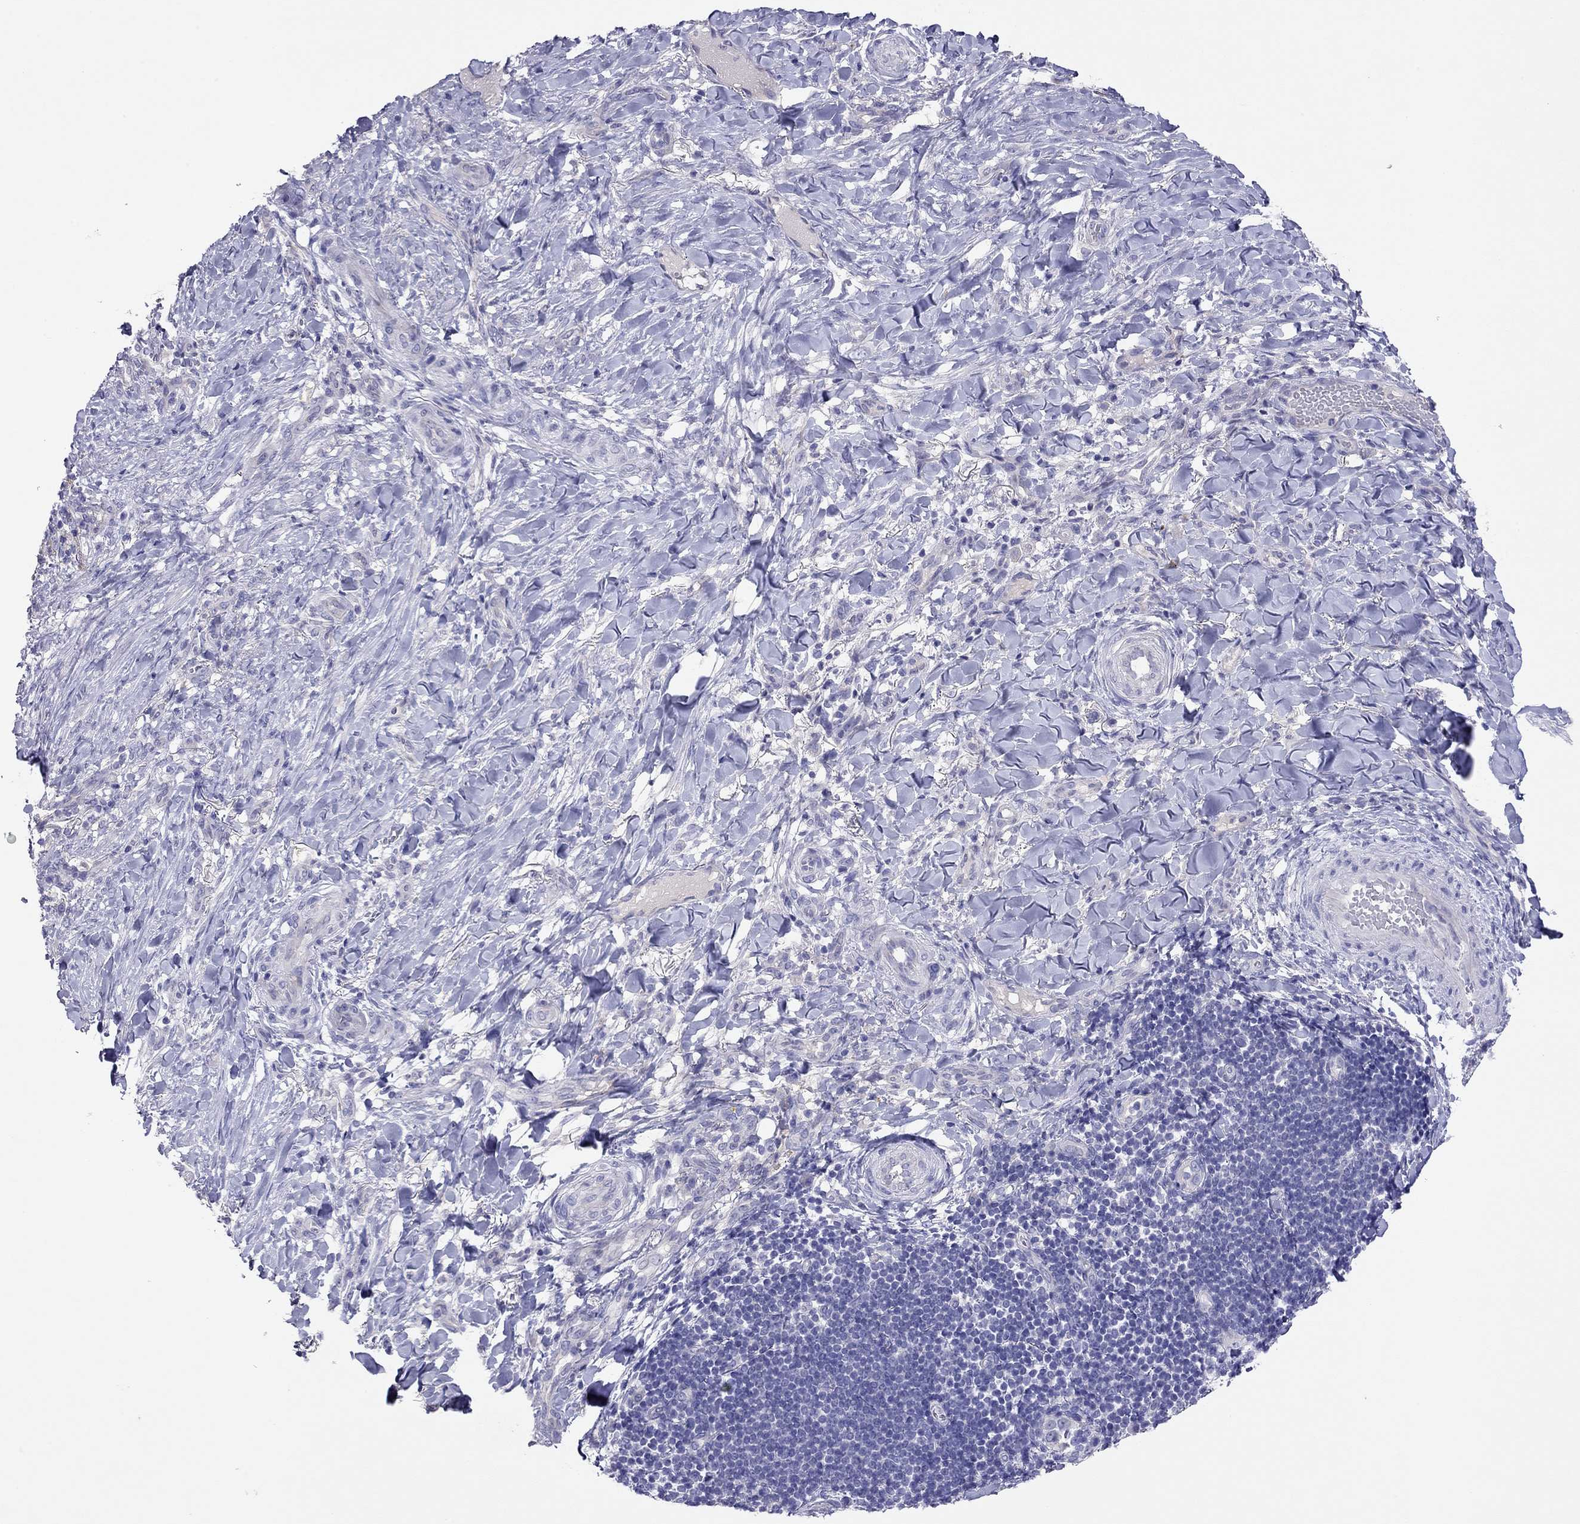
{"staining": {"intensity": "negative", "quantity": "none", "location": "none"}, "tissue": "skin cancer", "cell_type": "Tumor cells", "image_type": "cancer", "snomed": [{"axis": "morphology", "description": "Basal cell carcinoma"}, {"axis": "topography", "description": "Skin"}], "caption": "A high-resolution photomicrograph shows IHC staining of skin cancer, which reveals no significant expression in tumor cells.", "gene": "CAPNS2", "patient": {"sex": "female", "age": 69}}